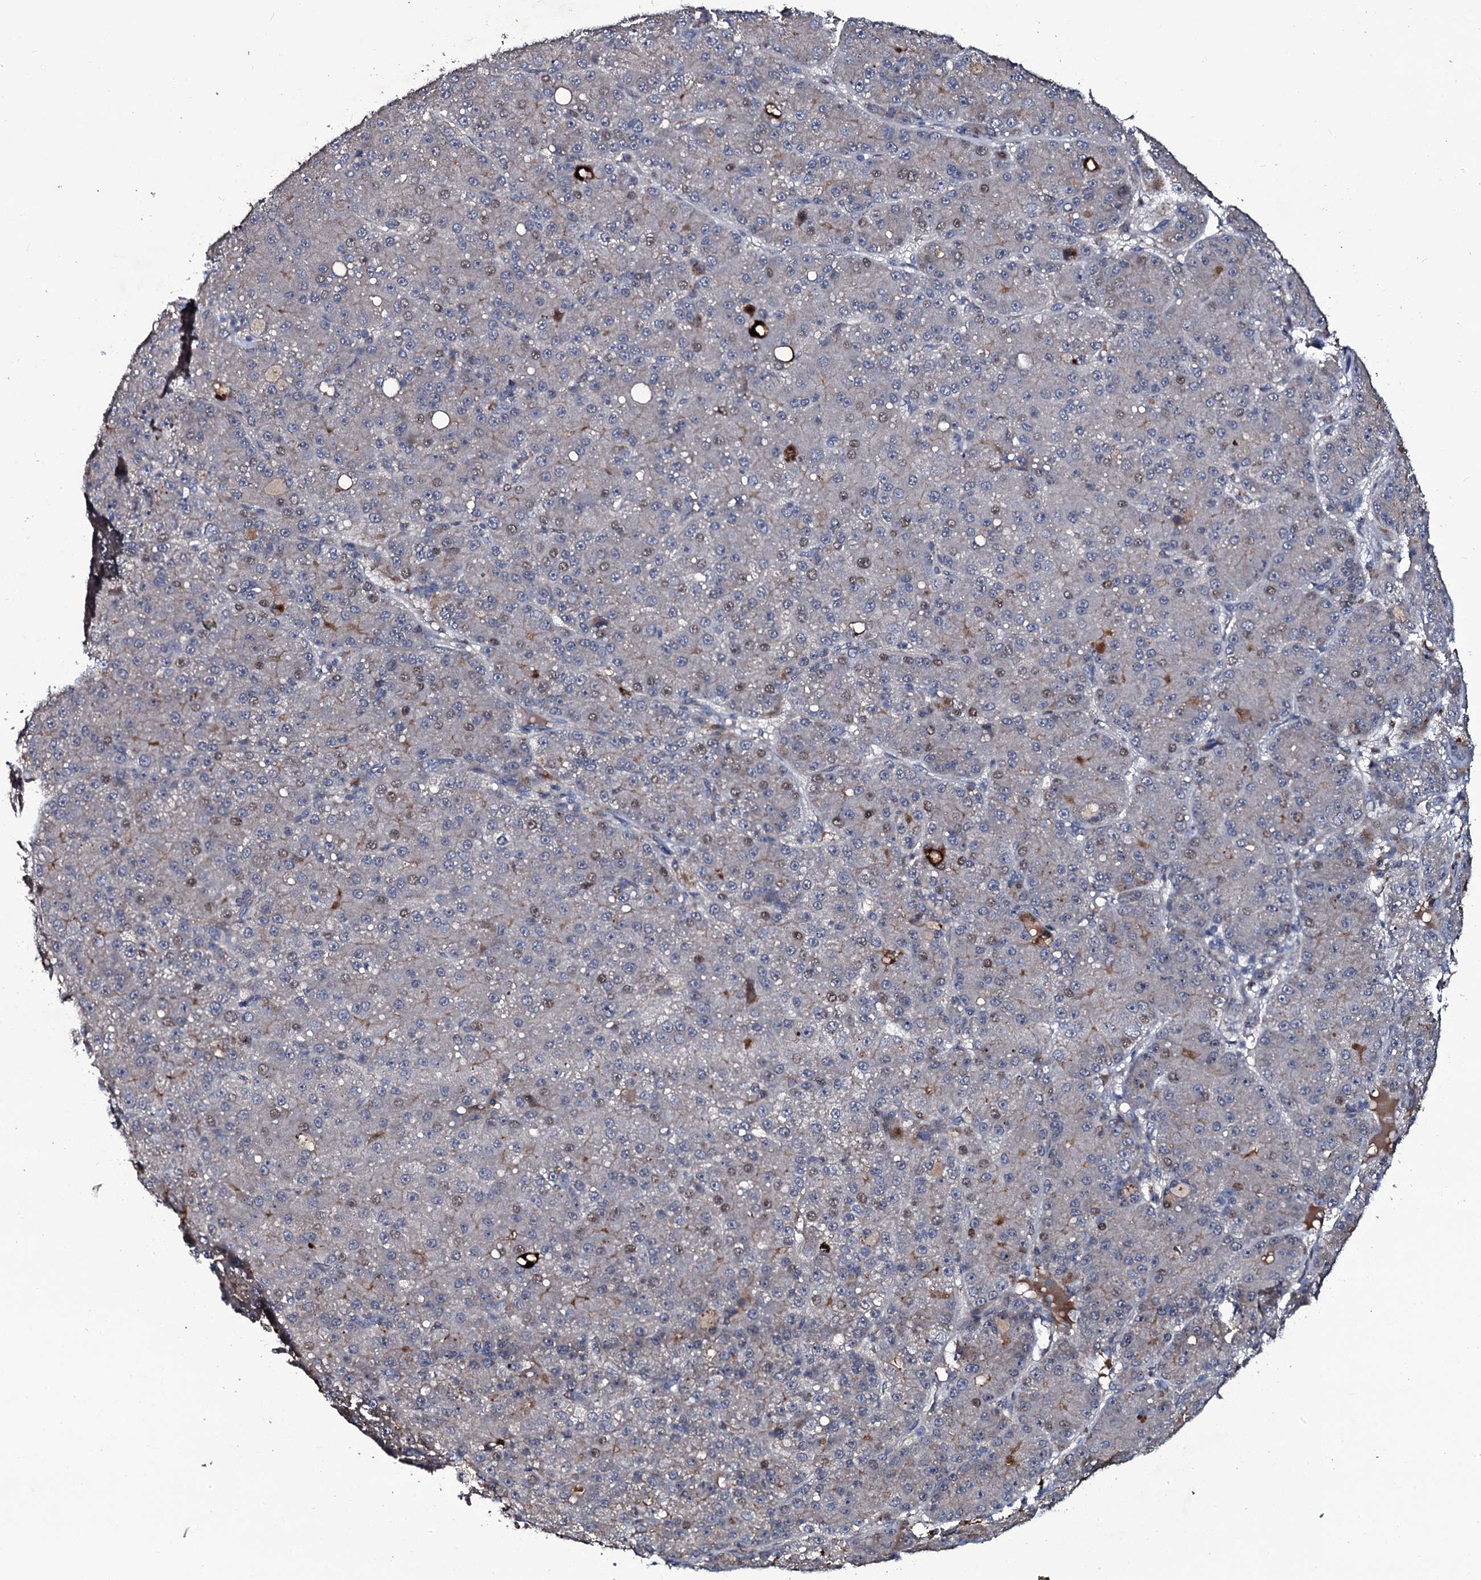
{"staining": {"intensity": "weak", "quantity": "25%-75%", "location": "nuclear"}, "tissue": "liver cancer", "cell_type": "Tumor cells", "image_type": "cancer", "snomed": [{"axis": "morphology", "description": "Carcinoma, Hepatocellular, NOS"}, {"axis": "topography", "description": "Liver"}], "caption": "Liver cancer stained with a brown dye displays weak nuclear positive positivity in approximately 25%-75% of tumor cells.", "gene": "LYG2", "patient": {"sex": "male", "age": 67}}